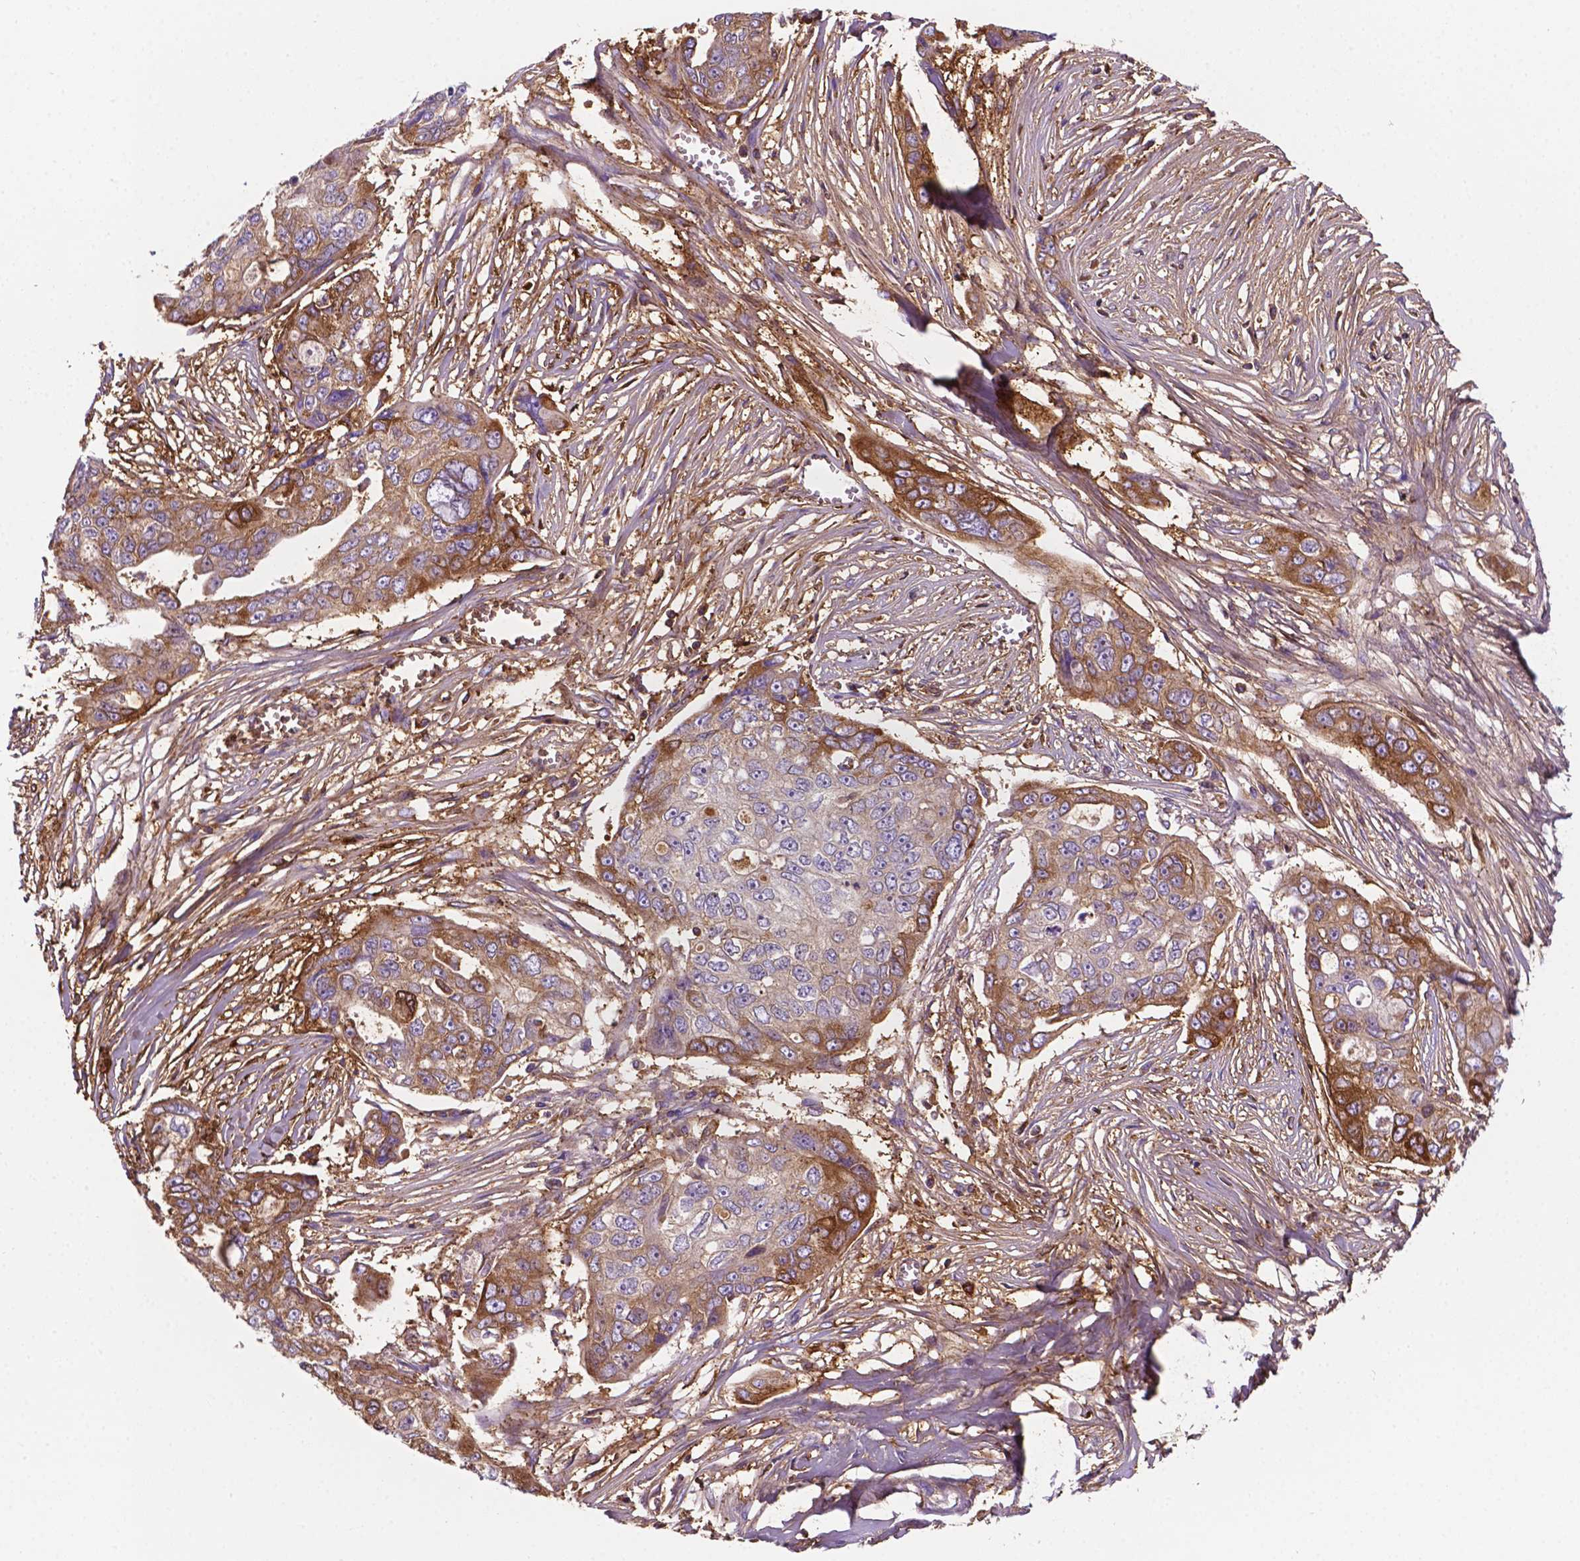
{"staining": {"intensity": "moderate", "quantity": "25%-75%", "location": "cytoplasmic/membranous"}, "tissue": "ovarian cancer", "cell_type": "Tumor cells", "image_type": "cancer", "snomed": [{"axis": "morphology", "description": "Carcinoma, endometroid"}, {"axis": "topography", "description": "Ovary"}], "caption": "Immunohistochemistry (DAB) staining of endometroid carcinoma (ovarian) exhibits moderate cytoplasmic/membranous protein positivity in about 25%-75% of tumor cells.", "gene": "DCN", "patient": {"sex": "female", "age": 70}}